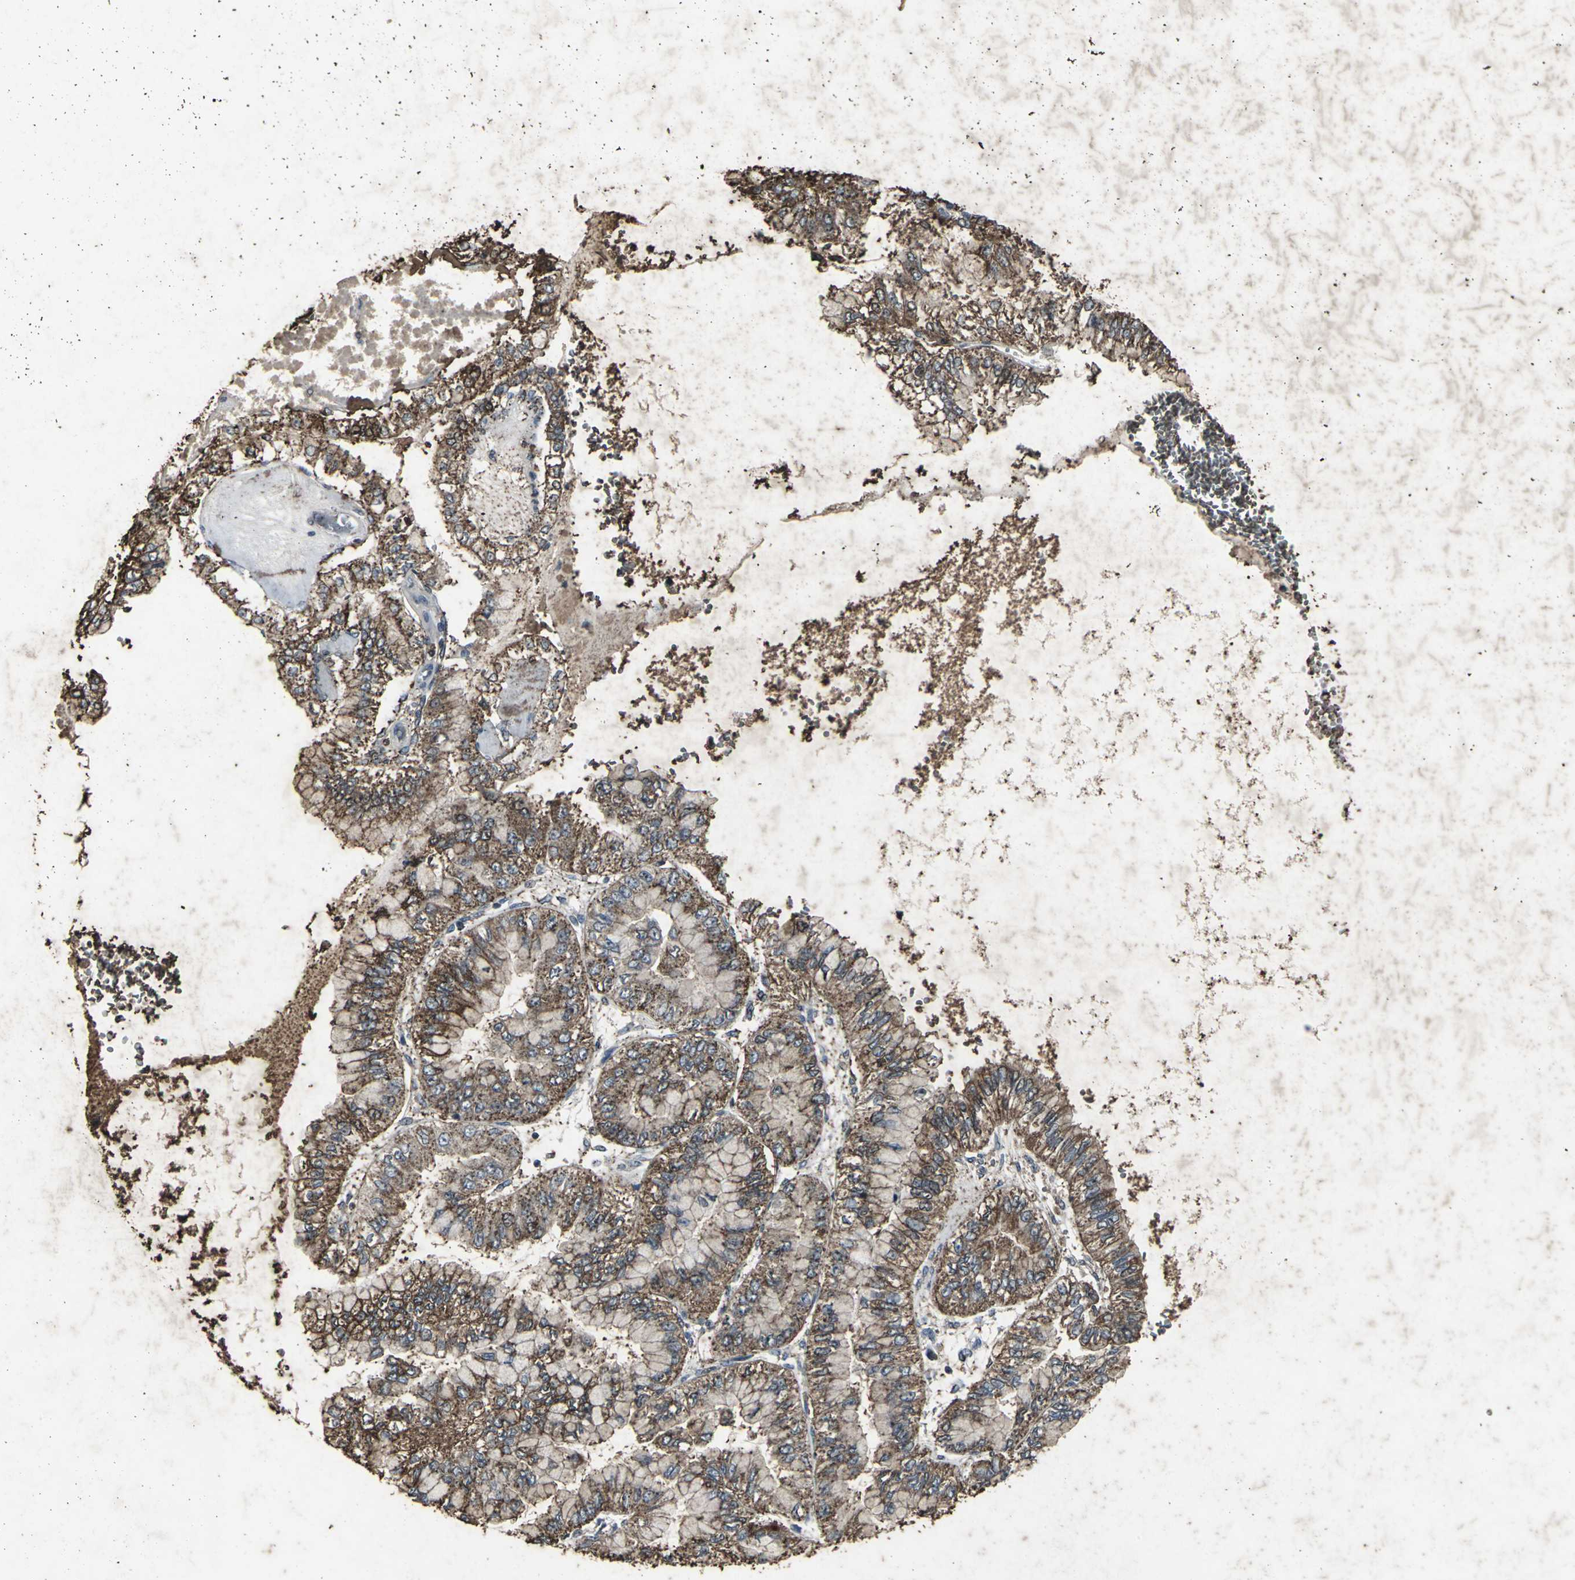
{"staining": {"intensity": "strong", "quantity": ">75%", "location": "cytoplasmic/membranous"}, "tissue": "liver cancer", "cell_type": "Tumor cells", "image_type": "cancer", "snomed": [{"axis": "morphology", "description": "Cholangiocarcinoma"}, {"axis": "topography", "description": "Liver"}], "caption": "This is a micrograph of IHC staining of liver cancer, which shows strong positivity in the cytoplasmic/membranous of tumor cells.", "gene": "CCR9", "patient": {"sex": "female", "age": 79}}